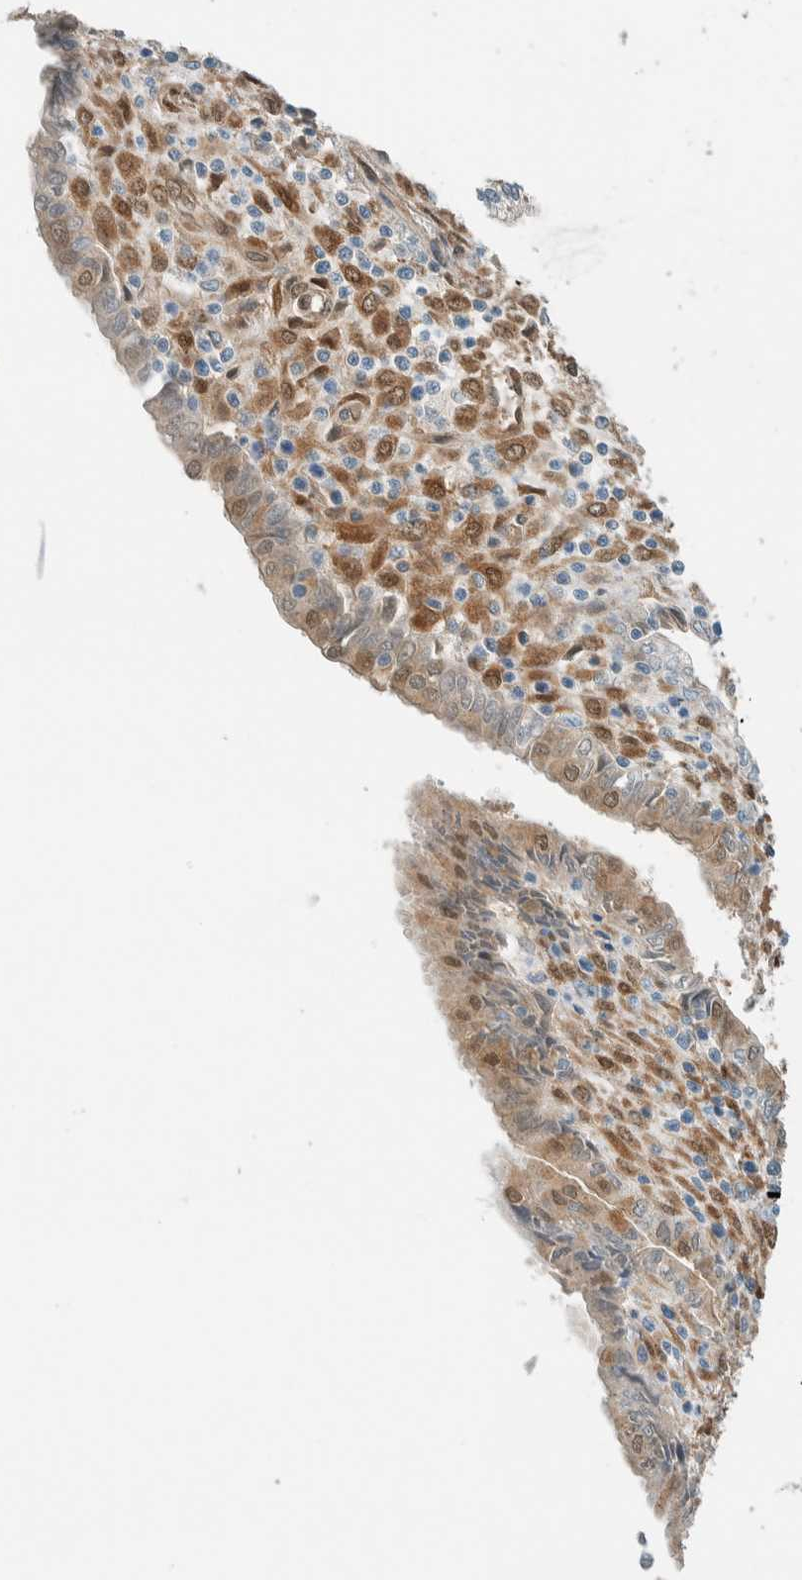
{"staining": {"intensity": "weak", "quantity": "<25%", "location": "cytoplasmic/membranous,nuclear"}, "tissue": "endometrial cancer", "cell_type": "Tumor cells", "image_type": "cancer", "snomed": [{"axis": "morphology", "description": "Normal tissue, NOS"}, {"axis": "morphology", "description": "Adenocarcinoma, NOS"}, {"axis": "topography", "description": "Endometrium"}], "caption": "Image shows no protein expression in tumor cells of endometrial adenocarcinoma tissue.", "gene": "NXN", "patient": {"sex": "female", "age": 53}}